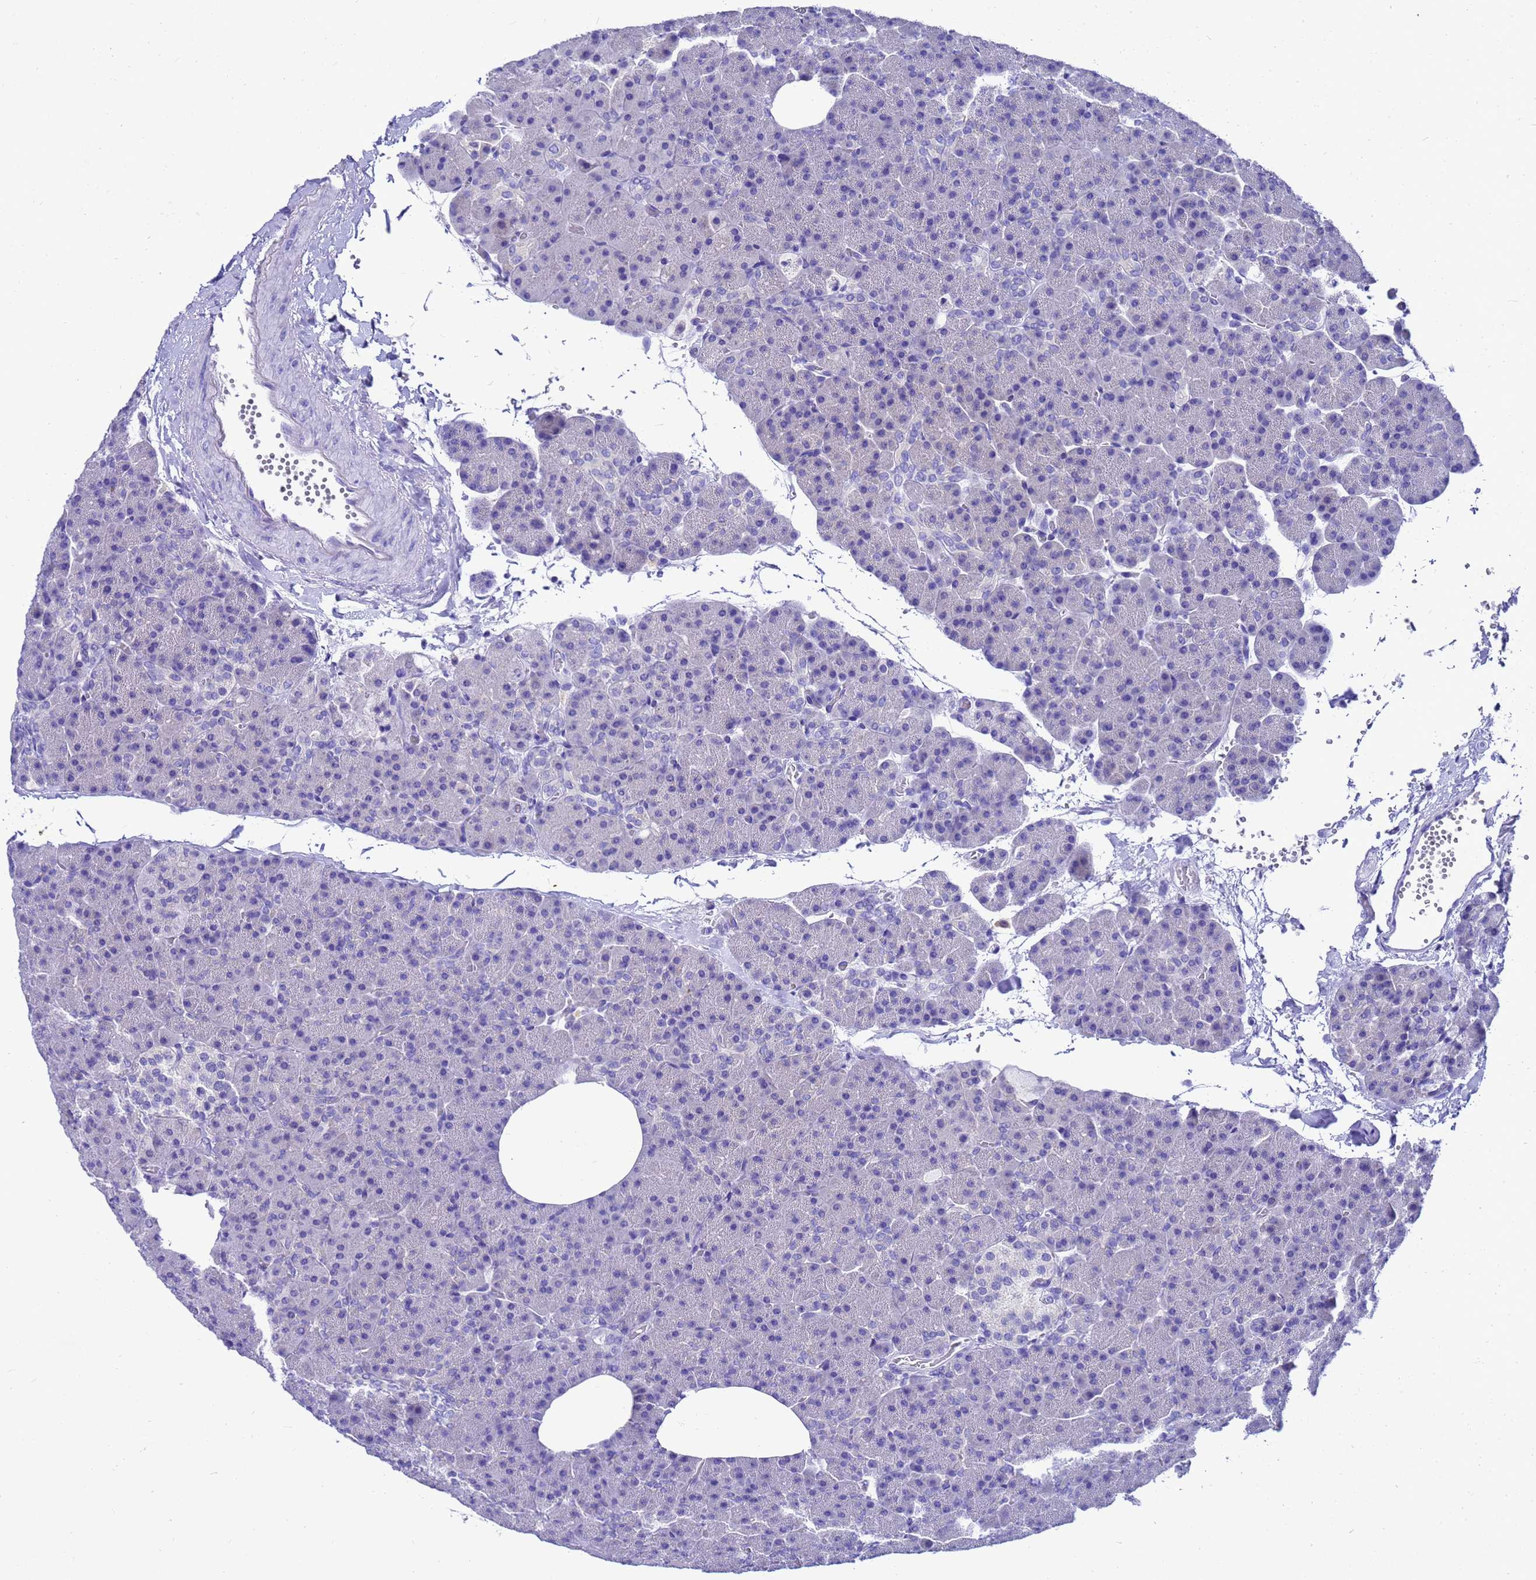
{"staining": {"intensity": "negative", "quantity": "none", "location": "none"}, "tissue": "pancreas", "cell_type": "Exocrine glandular cells", "image_type": "normal", "snomed": [{"axis": "morphology", "description": "Normal tissue, NOS"}, {"axis": "morphology", "description": "Carcinoid, malignant, NOS"}, {"axis": "topography", "description": "Pancreas"}], "caption": "Exocrine glandular cells show no significant expression in normal pancreas.", "gene": "MS4A13", "patient": {"sex": "female", "age": 35}}